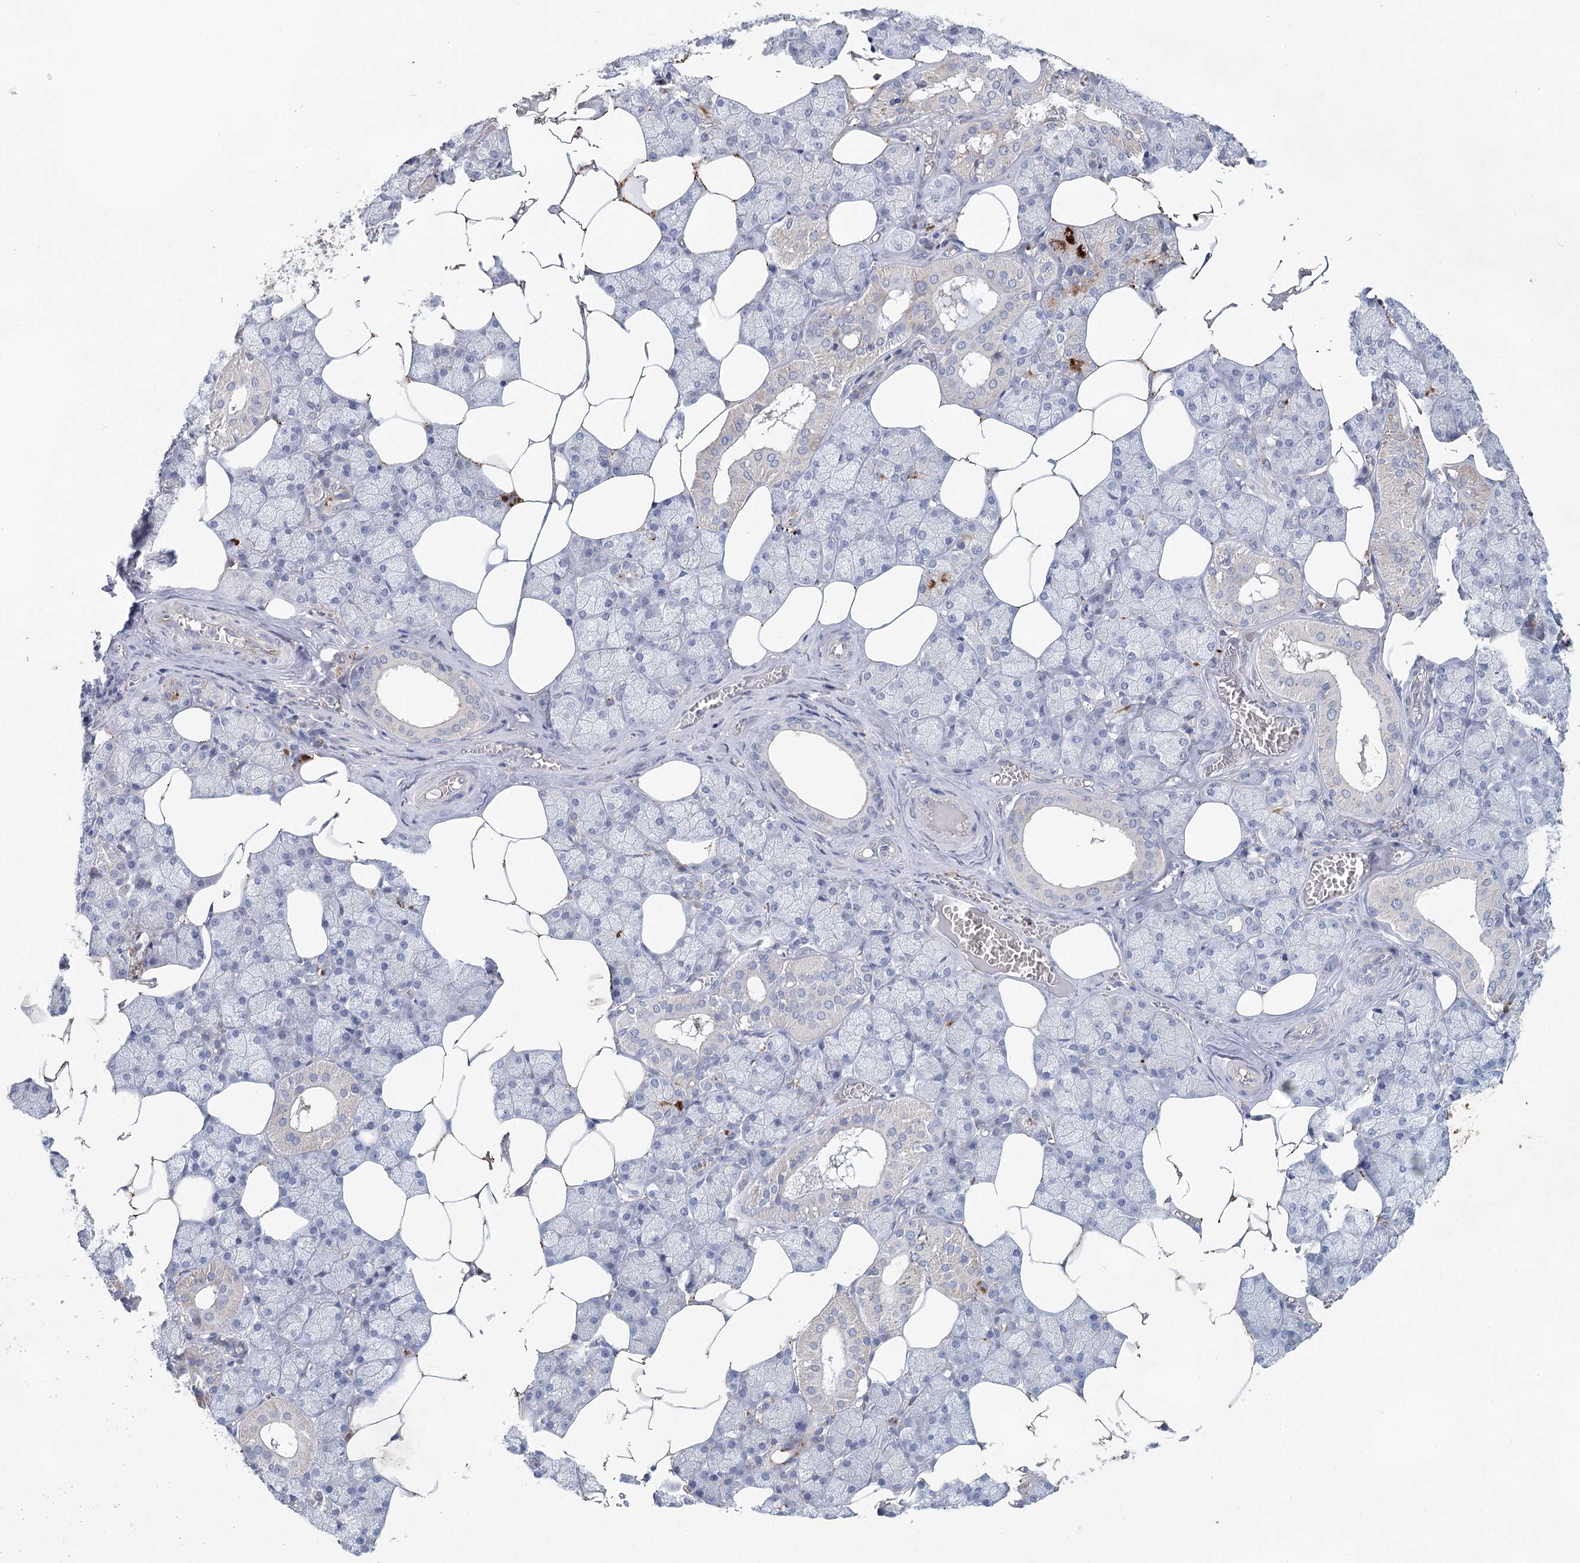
{"staining": {"intensity": "strong", "quantity": "<25%", "location": "cytoplasmic/membranous"}, "tissue": "salivary gland", "cell_type": "Glandular cells", "image_type": "normal", "snomed": [{"axis": "morphology", "description": "Normal tissue, NOS"}, {"axis": "topography", "description": "Salivary gland"}], "caption": "A brown stain labels strong cytoplasmic/membranous staining of a protein in glandular cells of benign salivary gland.", "gene": "SLC19A3", "patient": {"sex": "male", "age": 62}}